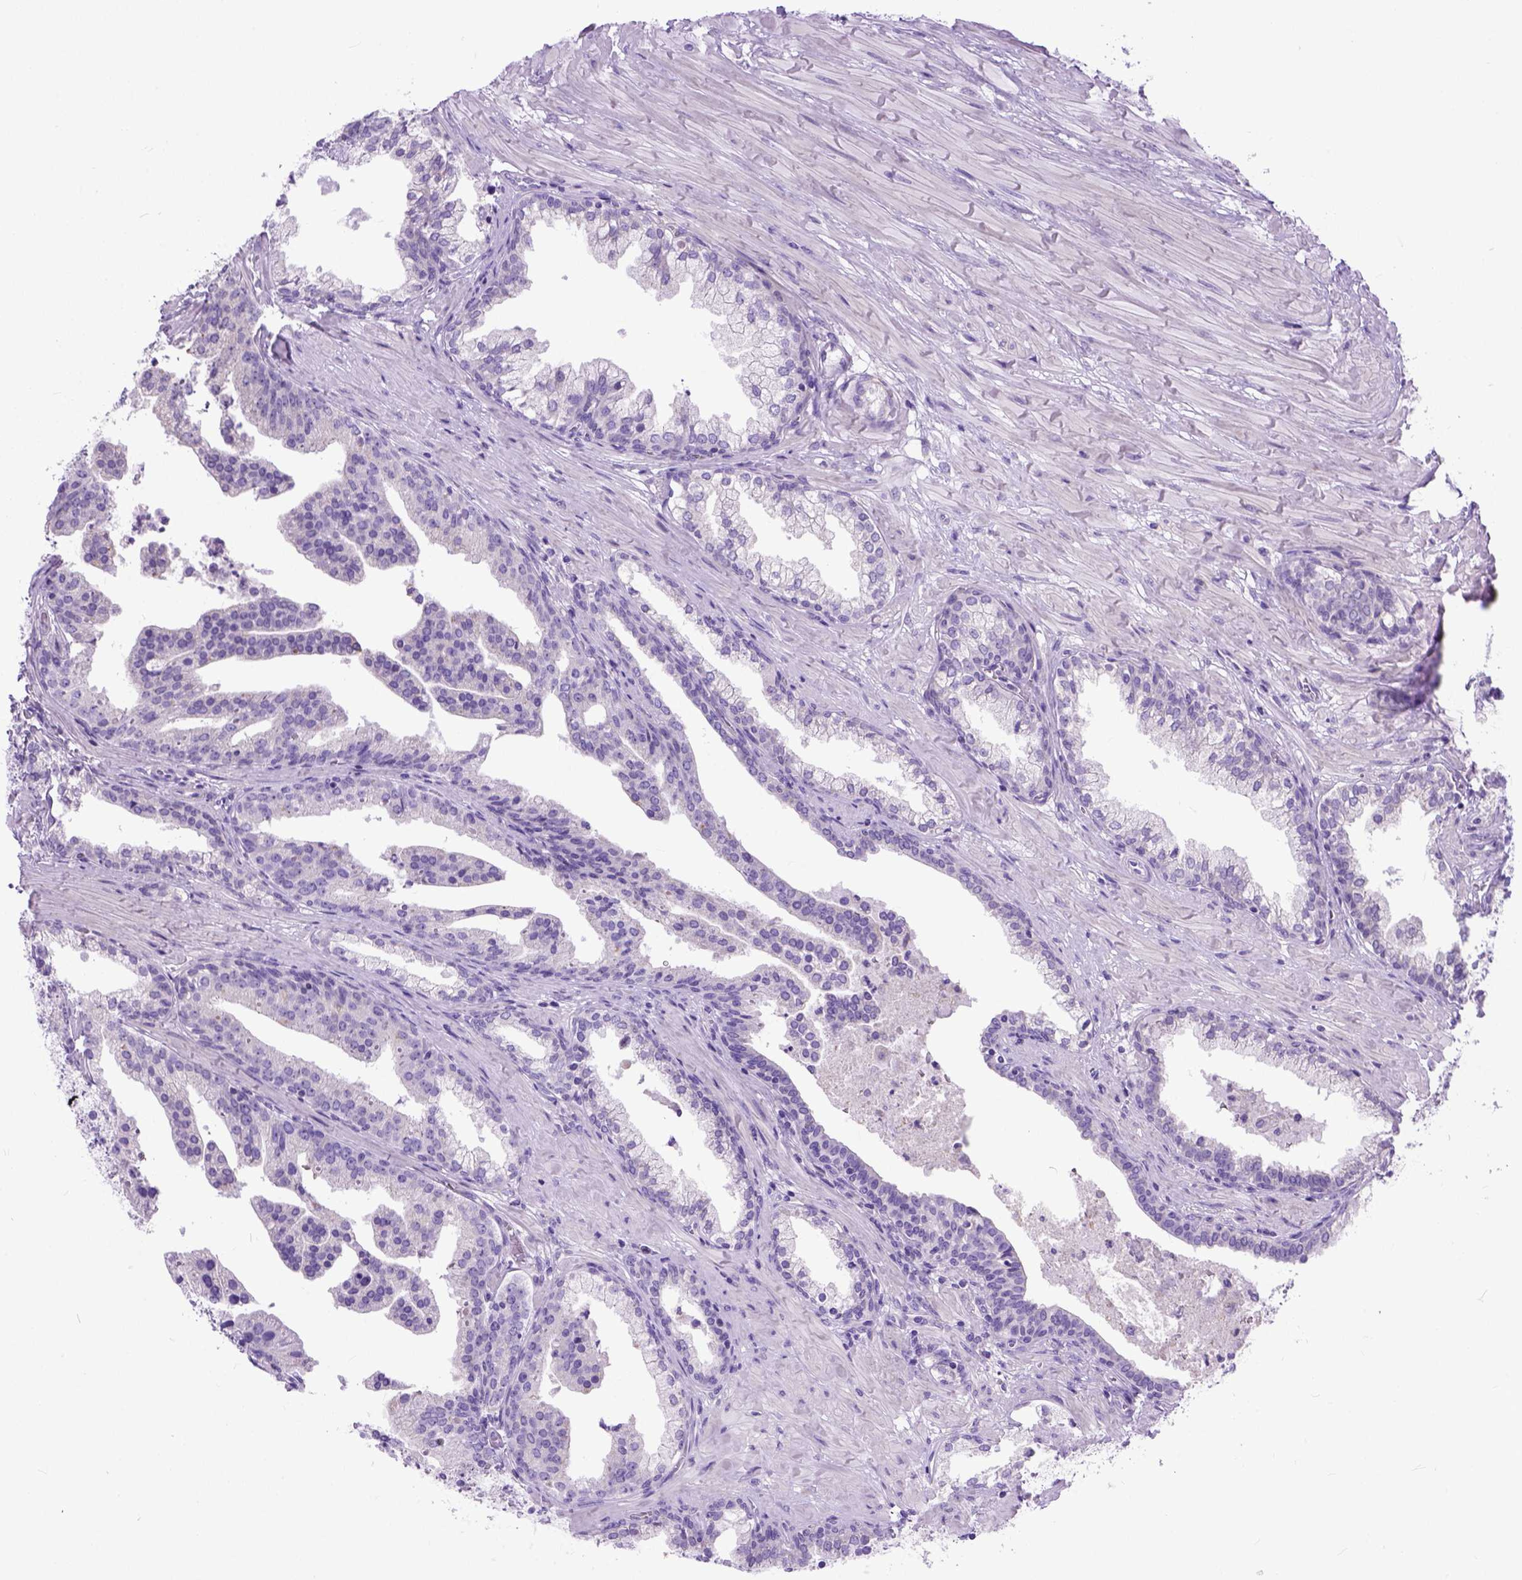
{"staining": {"intensity": "negative", "quantity": "none", "location": "none"}, "tissue": "prostate cancer", "cell_type": "Tumor cells", "image_type": "cancer", "snomed": [{"axis": "morphology", "description": "Adenocarcinoma, NOS"}, {"axis": "topography", "description": "Prostate and seminal vesicle, NOS"}, {"axis": "topography", "description": "Prostate"}], "caption": "This is an immunohistochemistry (IHC) image of human prostate cancer (adenocarcinoma). There is no positivity in tumor cells.", "gene": "ODAD3", "patient": {"sex": "male", "age": 44}}